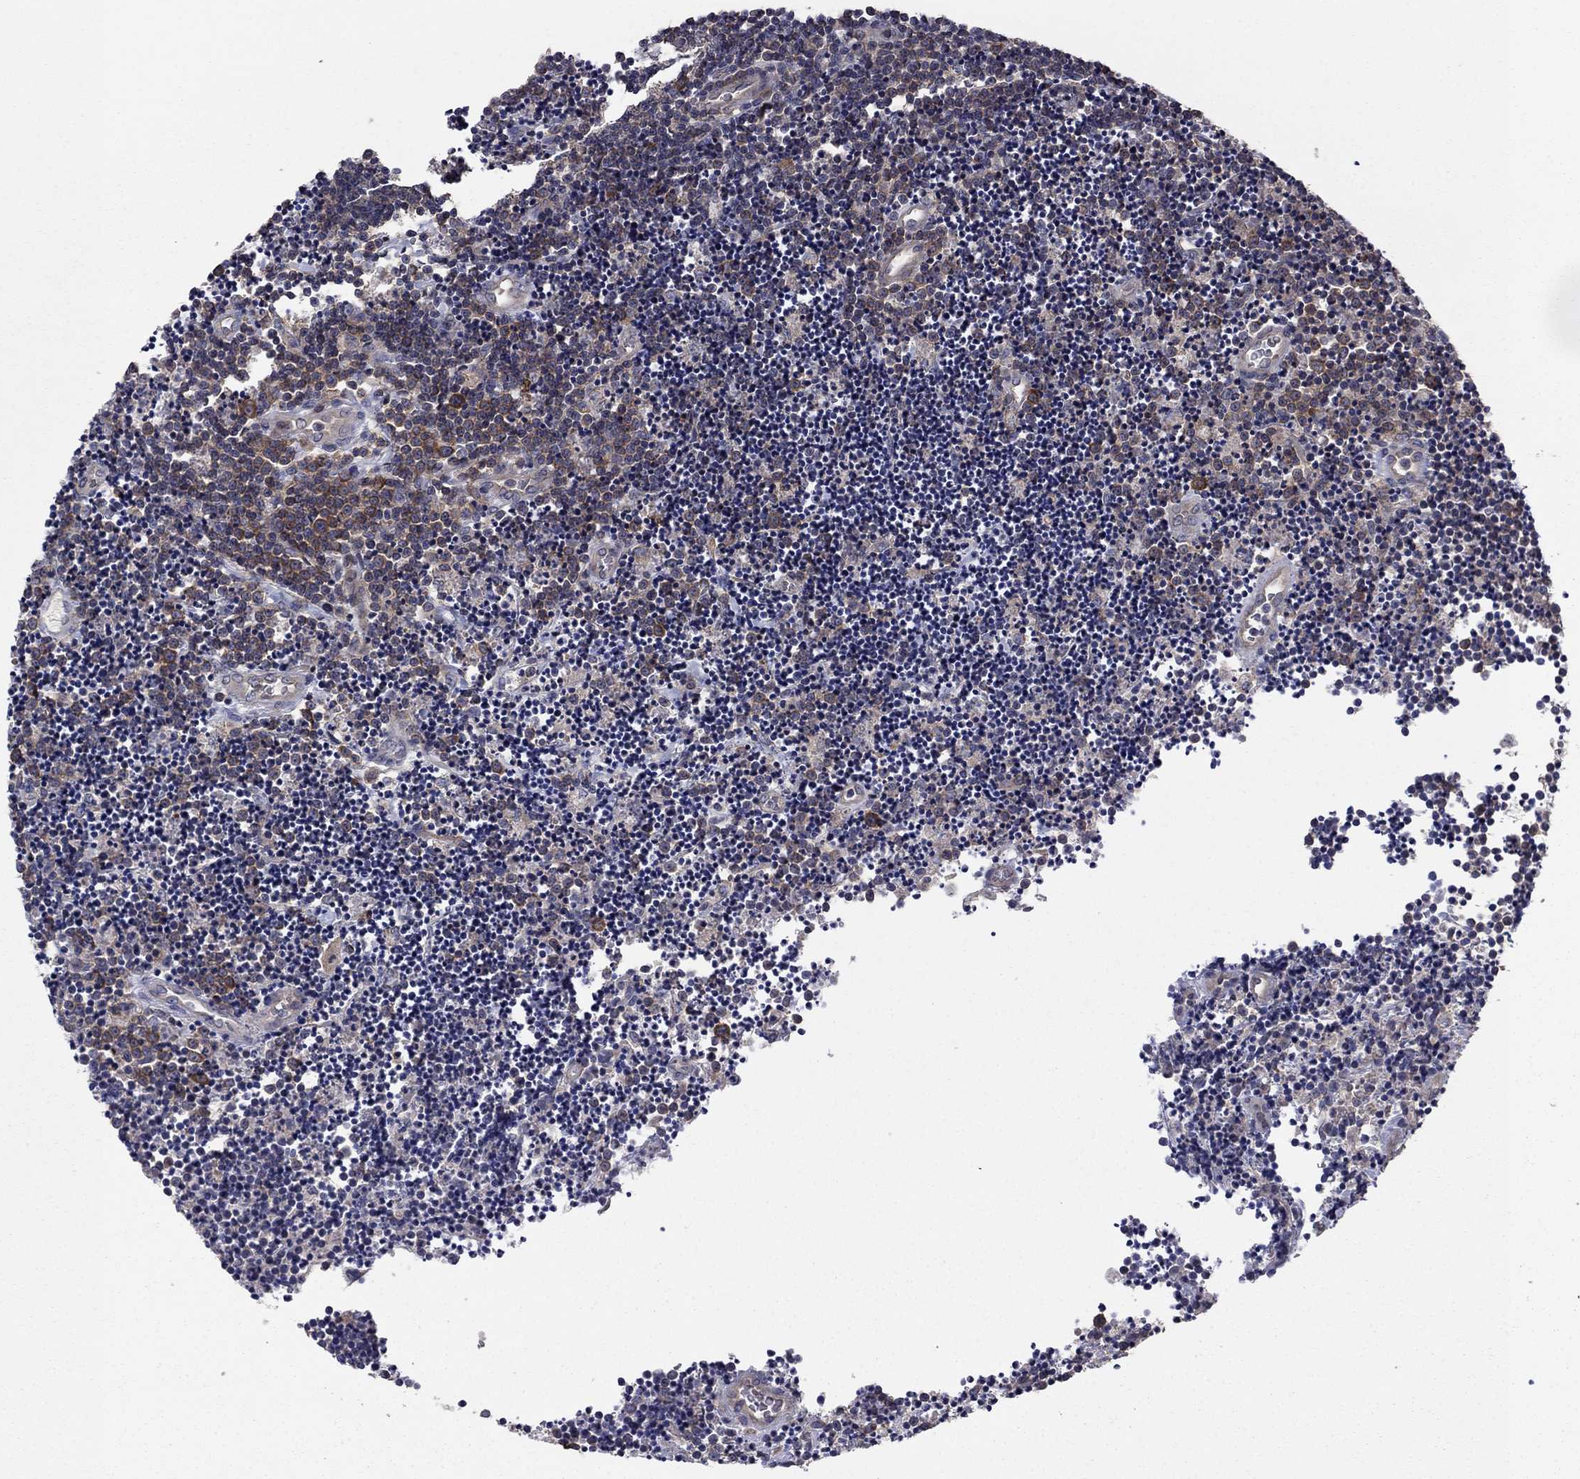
{"staining": {"intensity": "moderate", "quantity": "25%-75%", "location": "cytoplasmic/membranous"}, "tissue": "lymphoma", "cell_type": "Tumor cells", "image_type": "cancer", "snomed": [{"axis": "morphology", "description": "Malignant lymphoma, non-Hodgkin's type, Low grade"}, {"axis": "topography", "description": "Brain"}], "caption": "Tumor cells reveal medium levels of moderate cytoplasmic/membranous staining in about 25%-75% of cells in human malignant lymphoma, non-Hodgkin's type (low-grade).", "gene": "MEA1", "patient": {"sex": "female", "age": 66}}